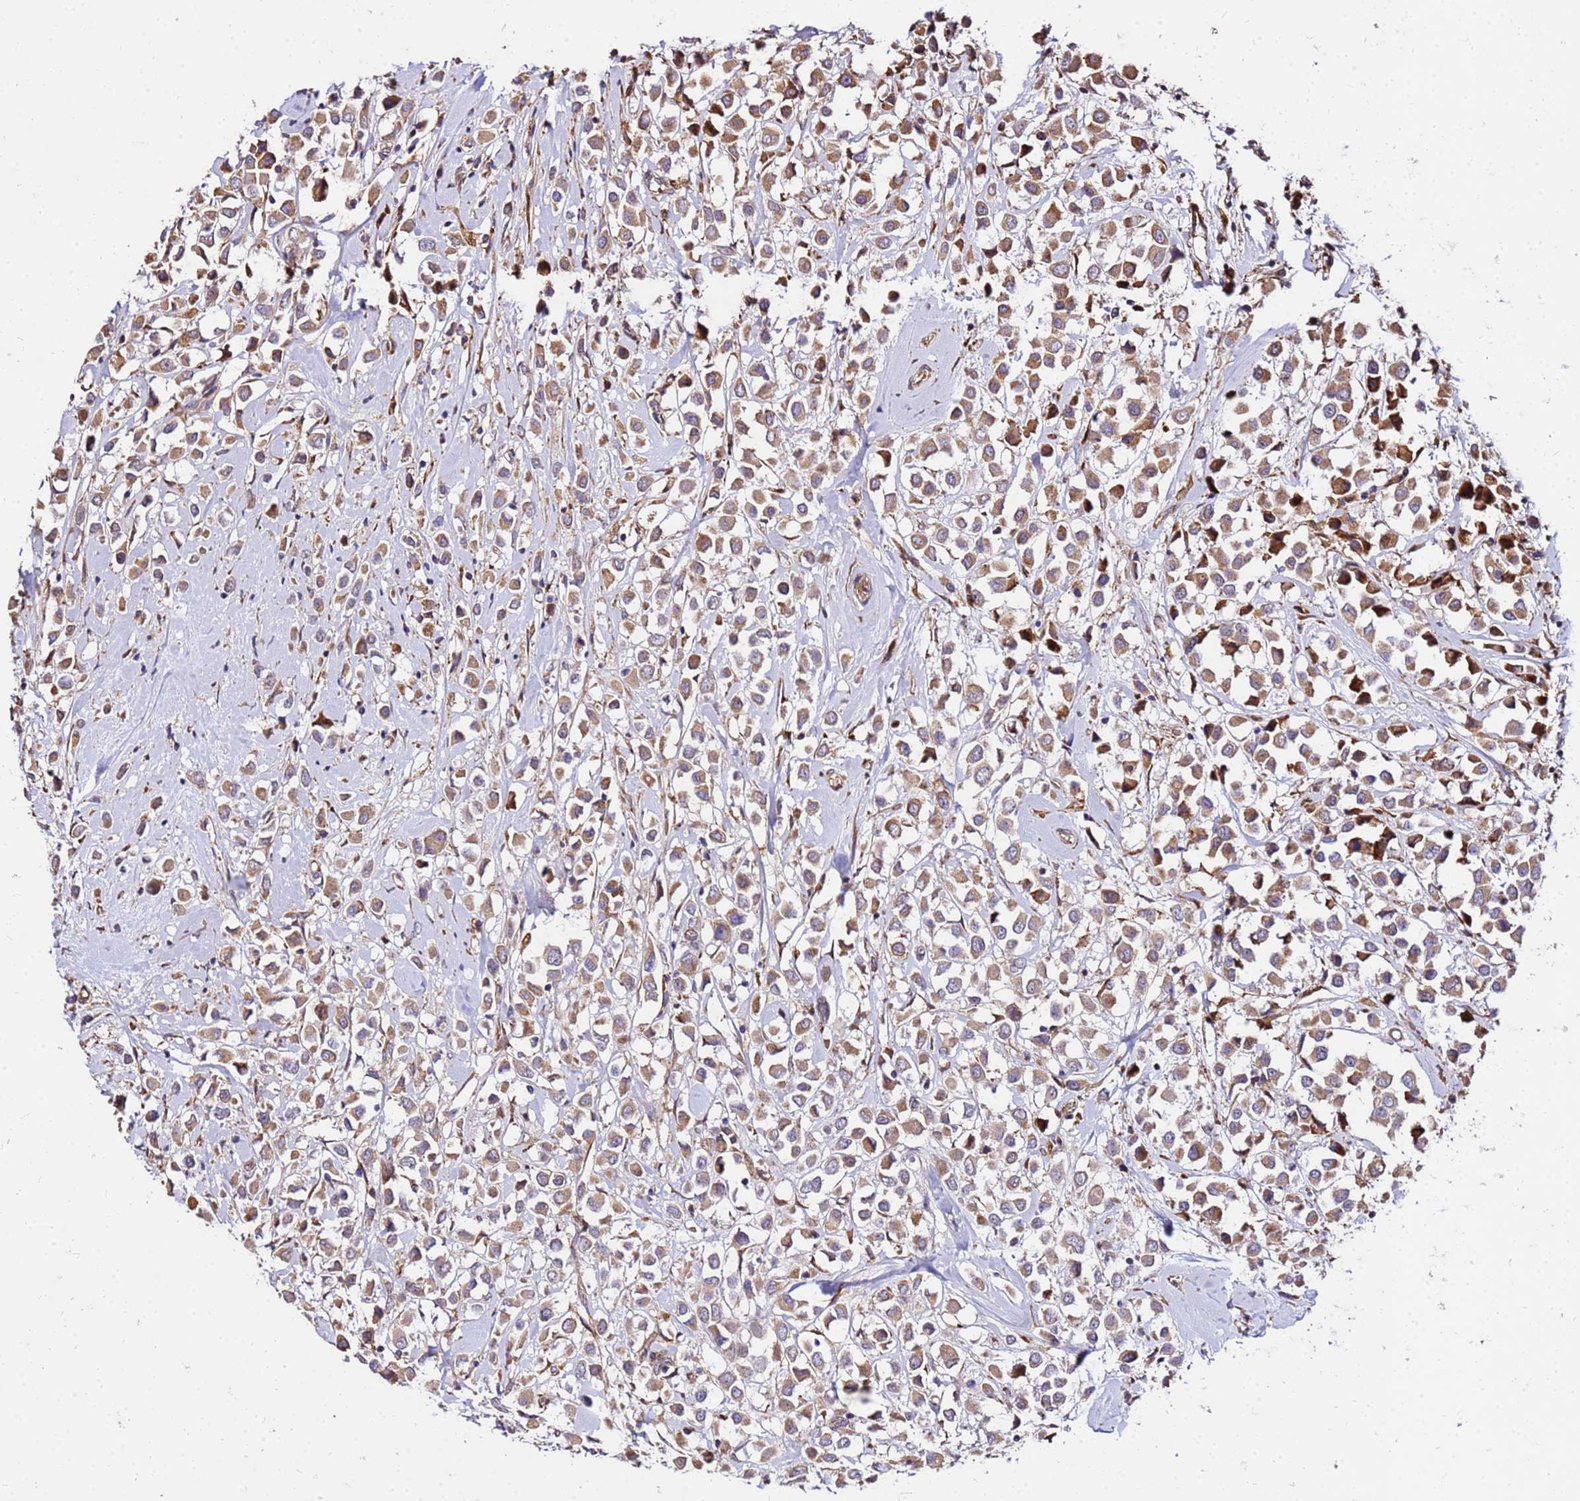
{"staining": {"intensity": "moderate", "quantity": ">75%", "location": "cytoplasmic/membranous"}, "tissue": "breast cancer", "cell_type": "Tumor cells", "image_type": "cancer", "snomed": [{"axis": "morphology", "description": "Duct carcinoma"}, {"axis": "topography", "description": "Breast"}], "caption": "Protein expression analysis of breast infiltrating ductal carcinoma exhibits moderate cytoplasmic/membranous positivity in about >75% of tumor cells.", "gene": "WWC2", "patient": {"sex": "female", "age": 87}}